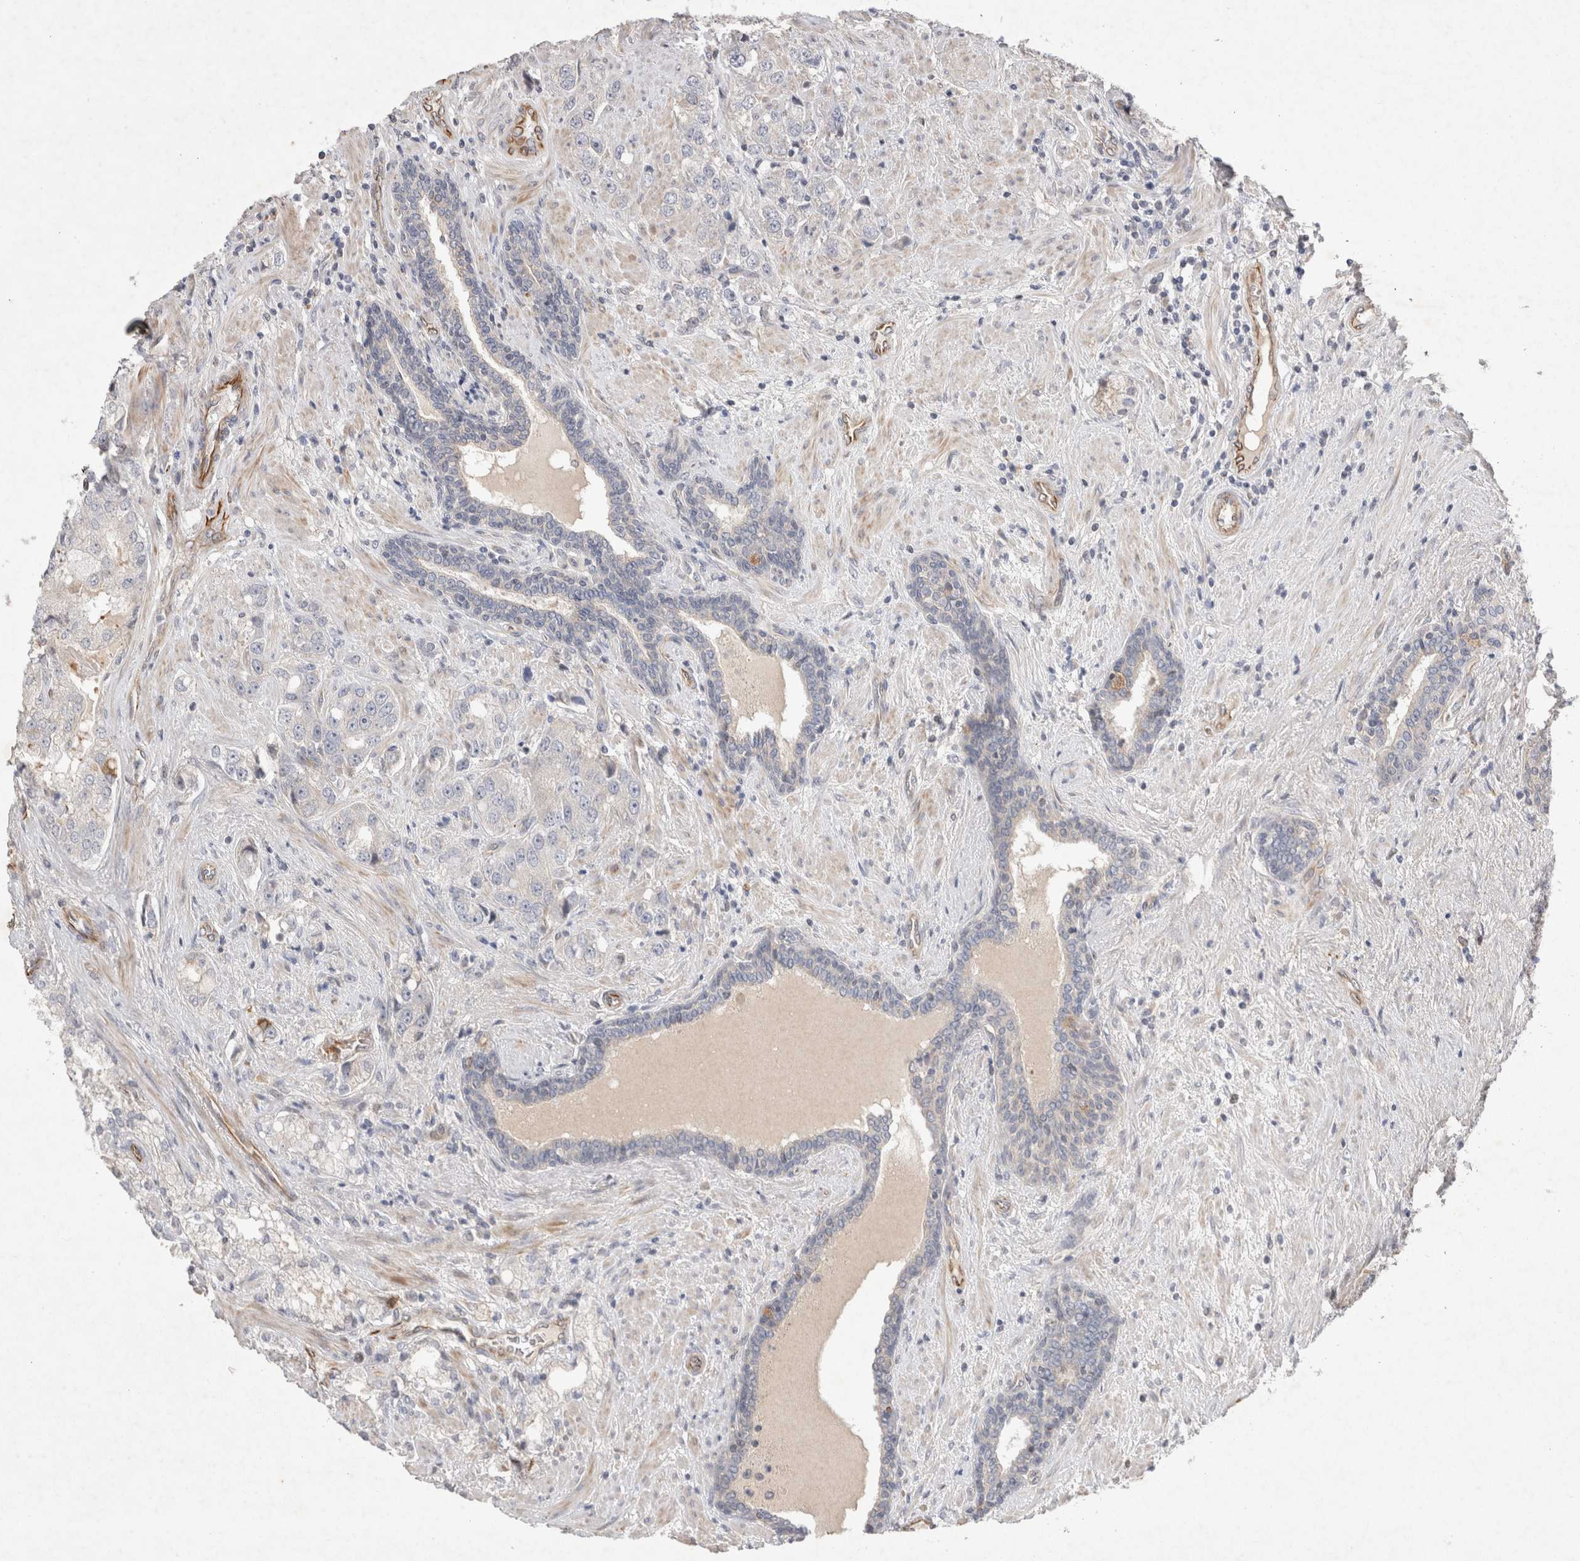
{"staining": {"intensity": "negative", "quantity": "none", "location": "none"}, "tissue": "prostate cancer", "cell_type": "Tumor cells", "image_type": "cancer", "snomed": [{"axis": "morphology", "description": "Adenocarcinoma, High grade"}, {"axis": "topography", "description": "Prostate"}], "caption": "The micrograph exhibits no staining of tumor cells in prostate high-grade adenocarcinoma.", "gene": "NMU", "patient": {"sex": "male", "age": 50}}